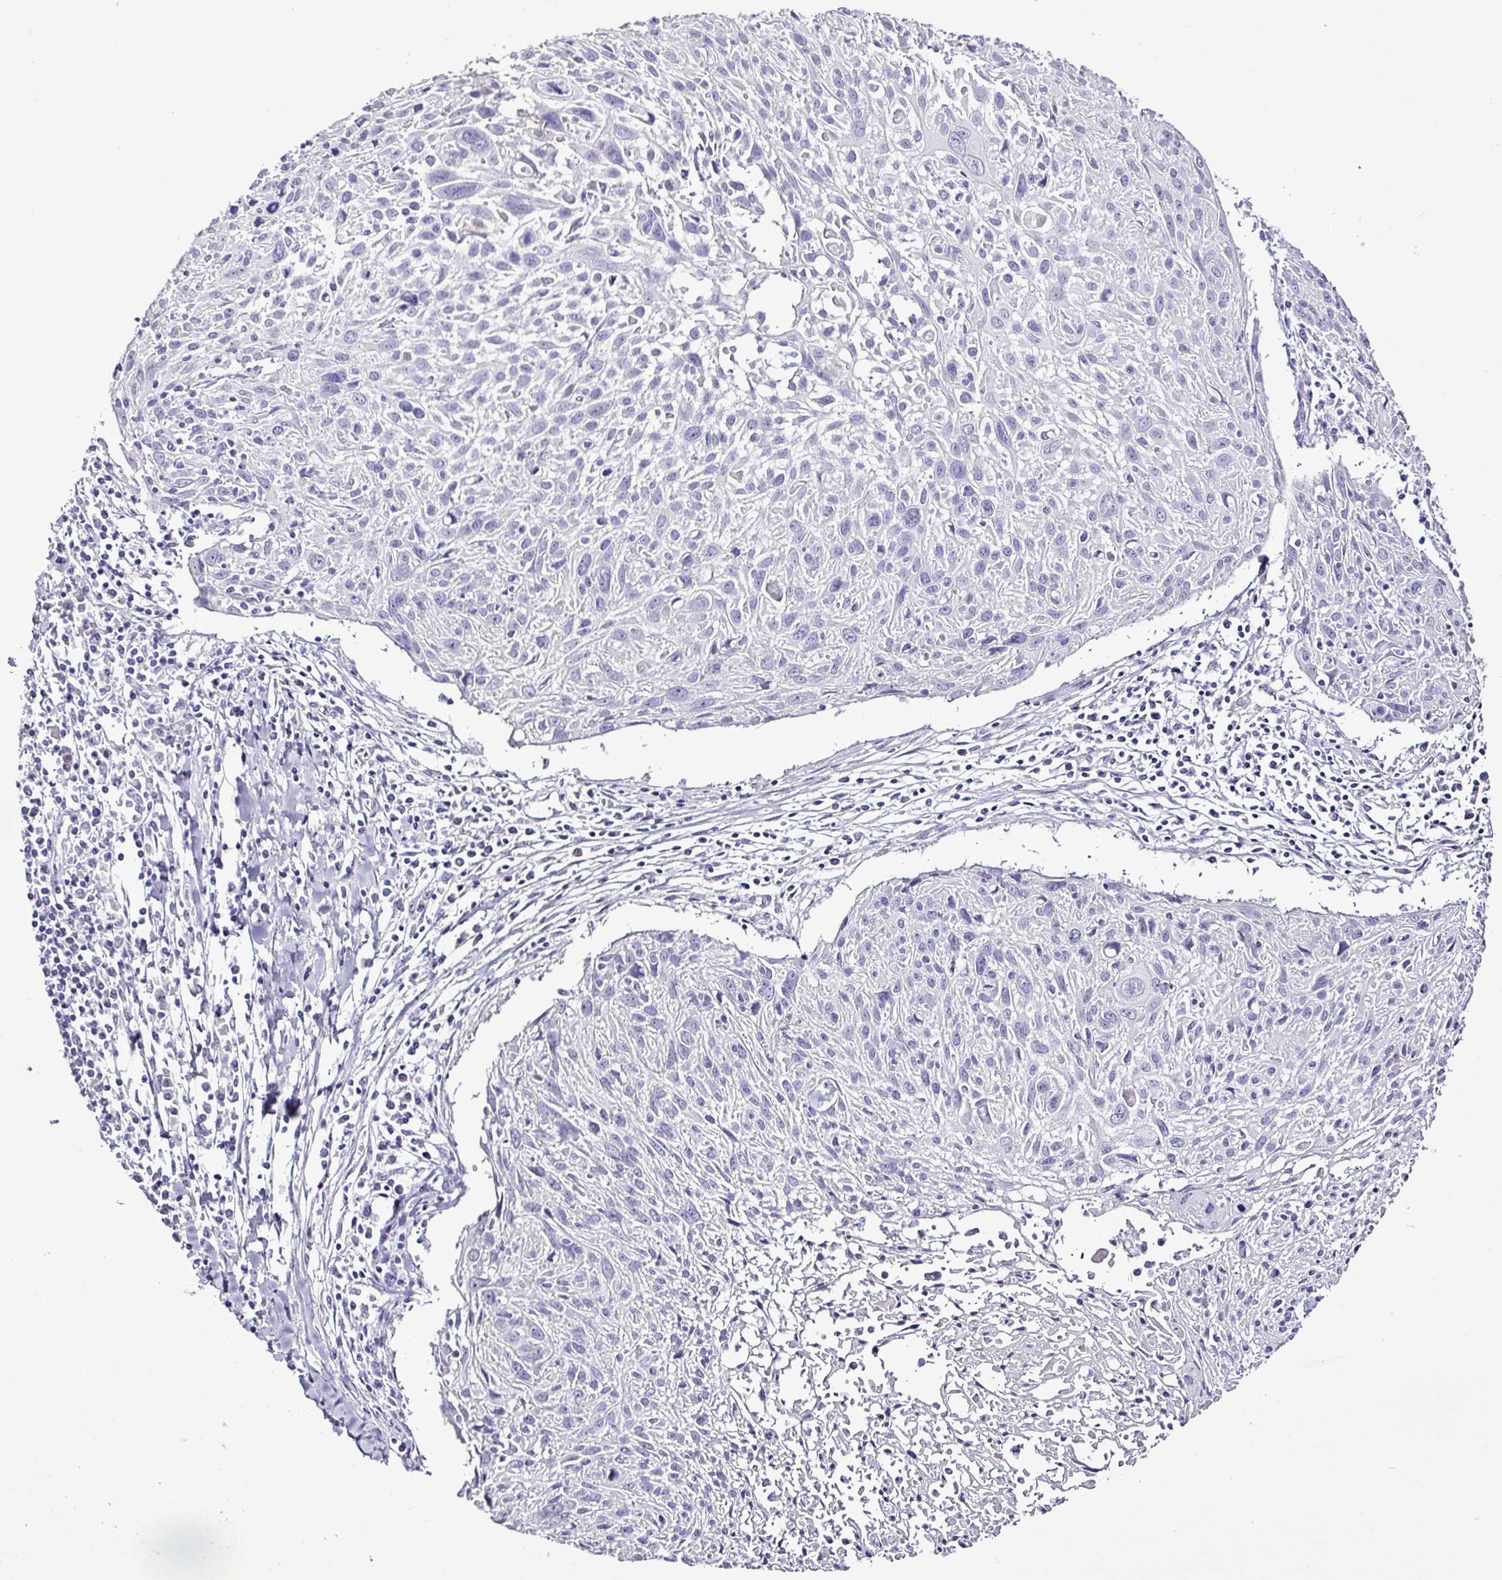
{"staining": {"intensity": "negative", "quantity": "none", "location": "none"}, "tissue": "cervical cancer", "cell_type": "Tumor cells", "image_type": "cancer", "snomed": [{"axis": "morphology", "description": "Squamous cell carcinoma, NOS"}, {"axis": "topography", "description": "Cervix"}], "caption": "A high-resolution micrograph shows IHC staining of cervical cancer, which shows no significant expression in tumor cells. The staining was performed using DAB (3,3'-diaminobenzidine) to visualize the protein expression in brown, while the nuclei were stained in blue with hematoxylin (Magnification: 20x).", "gene": "ALDH3A1", "patient": {"sex": "female", "age": 51}}